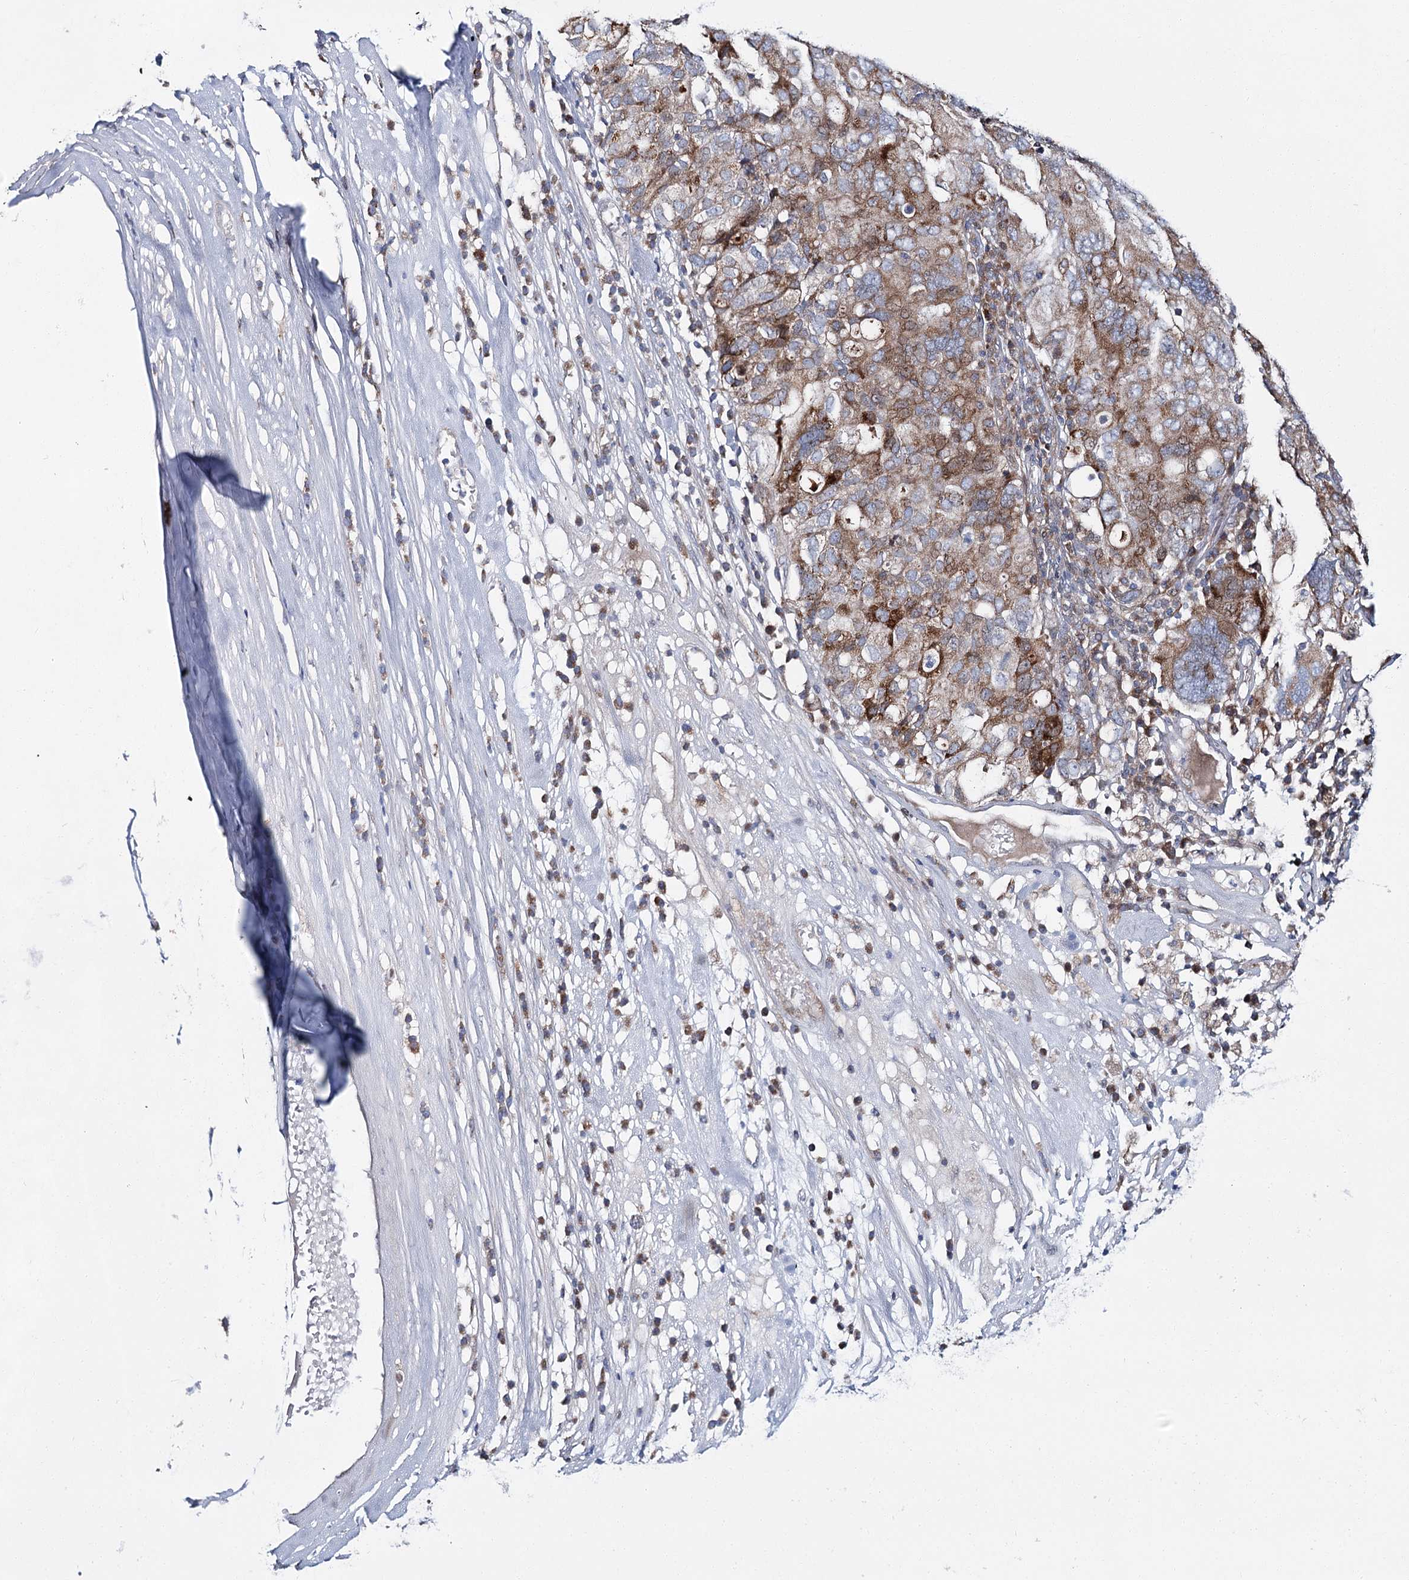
{"staining": {"intensity": "moderate", "quantity": ">75%", "location": "cytoplasmic/membranous"}, "tissue": "ovarian cancer", "cell_type": "Tumor cells", "image_type": "cancer", "snomed": [{"axis": "morphology", "description": "Carcinoma, endometroid"}, {"axis": "topography", "description": "Ovary"}], "caption": "Immunohistochemical staining of ovarian endometroid carcinoma exhibits moderate cytoplasmic/membranous protein expression in about >75% of tumor cells.", "gene": "CPLANE1", "patient": {"sex": "female", "age": 62}}